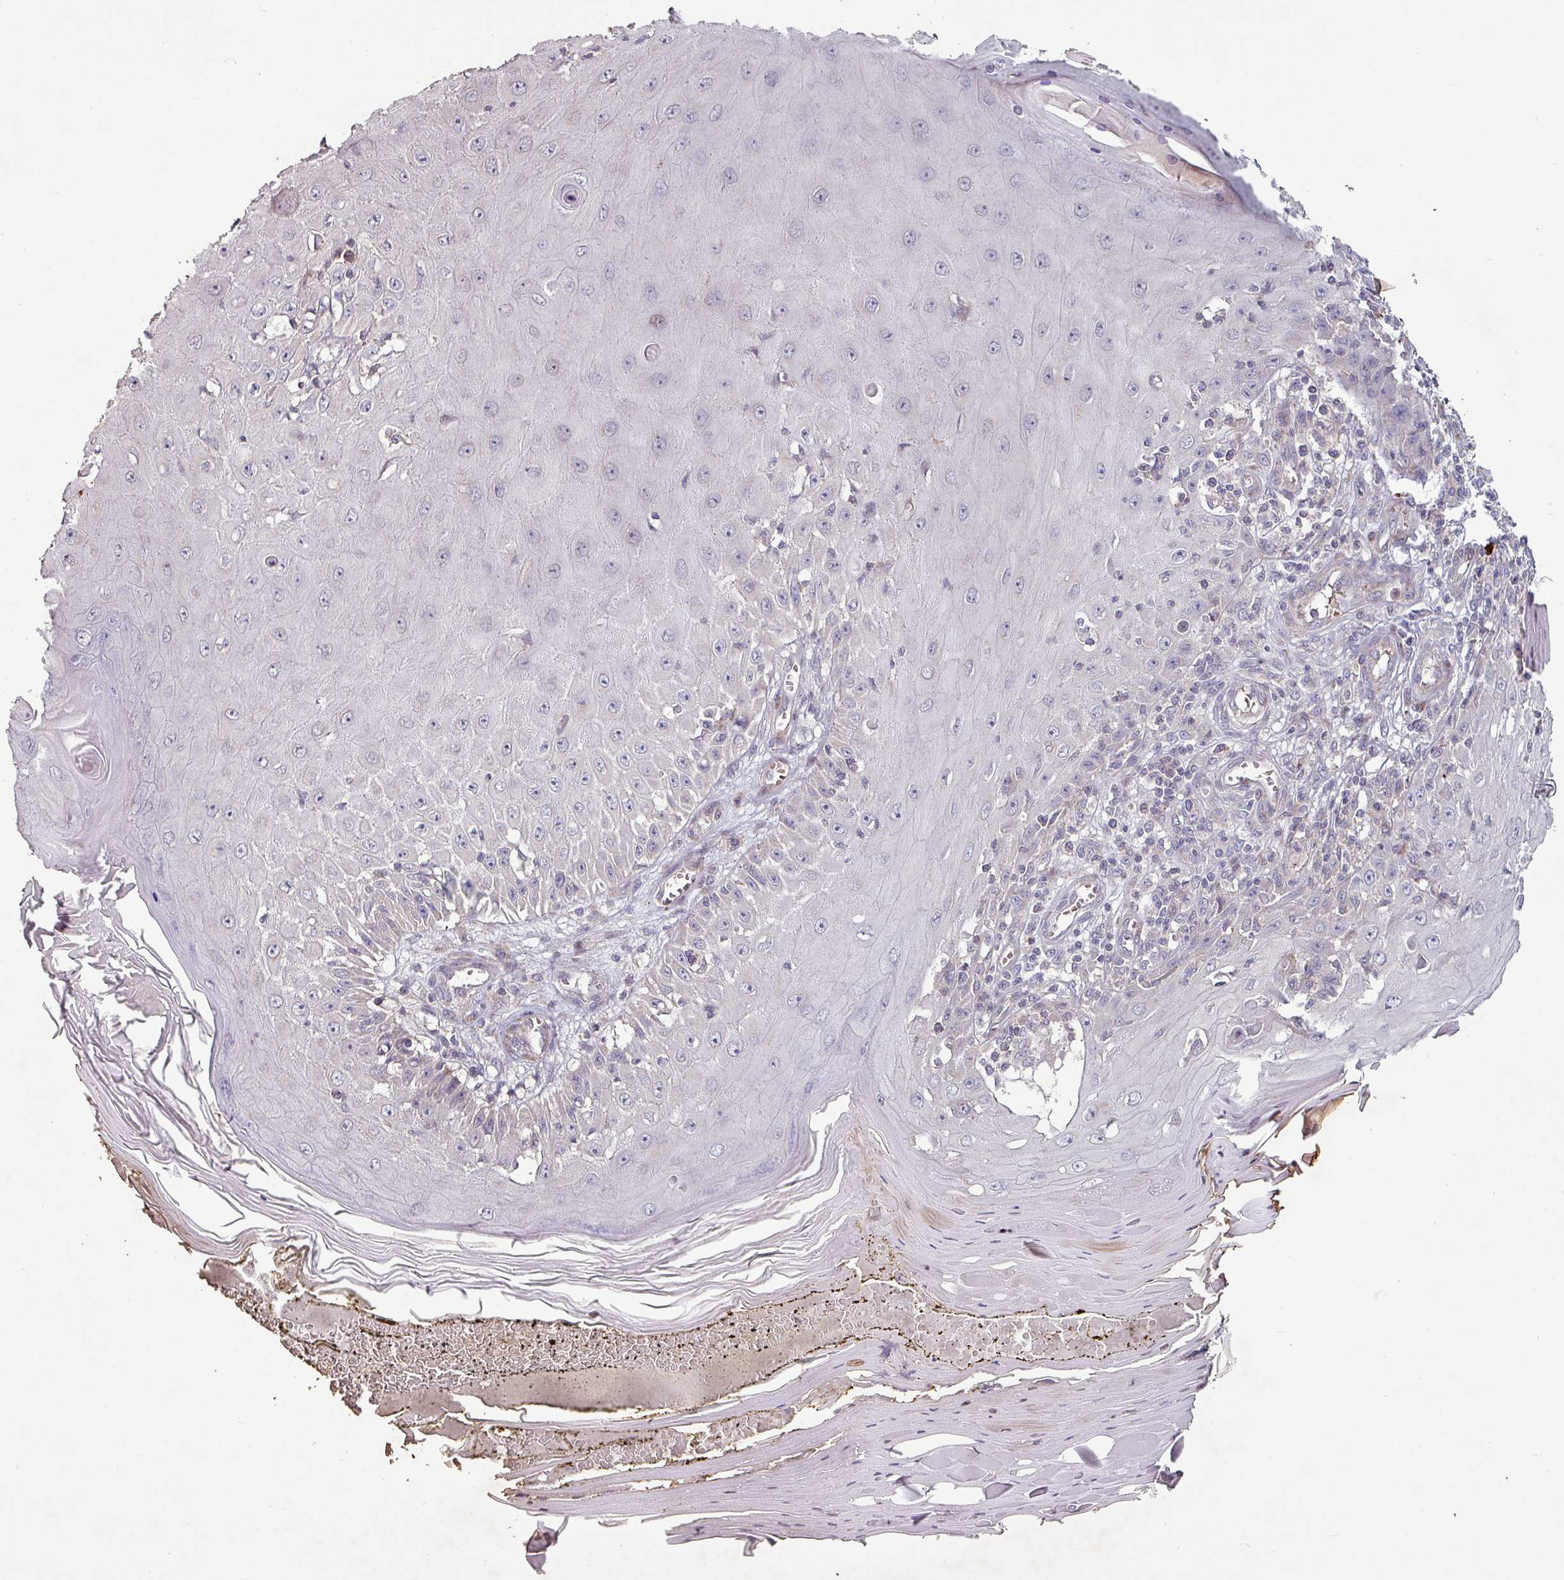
{"staining": {"intensity": "negative", "quantity": "none", "location": "none"}, "tissue": "skin cancer", "cell_type": "Tumor cells", "image_type": "cancer", "snomed": [{"axis": "morphology", "description": "Squamous cell carcinoma, NOS"}, {"axis": "topography", "description": "Skin"}], "caption": "Squamous cell carcinoma (skin) was stained to show a protein in brown. There is no significant staining in tumor cells.", "gene": "RPL23A", "patient": {"sex": "female", "age": 73}}